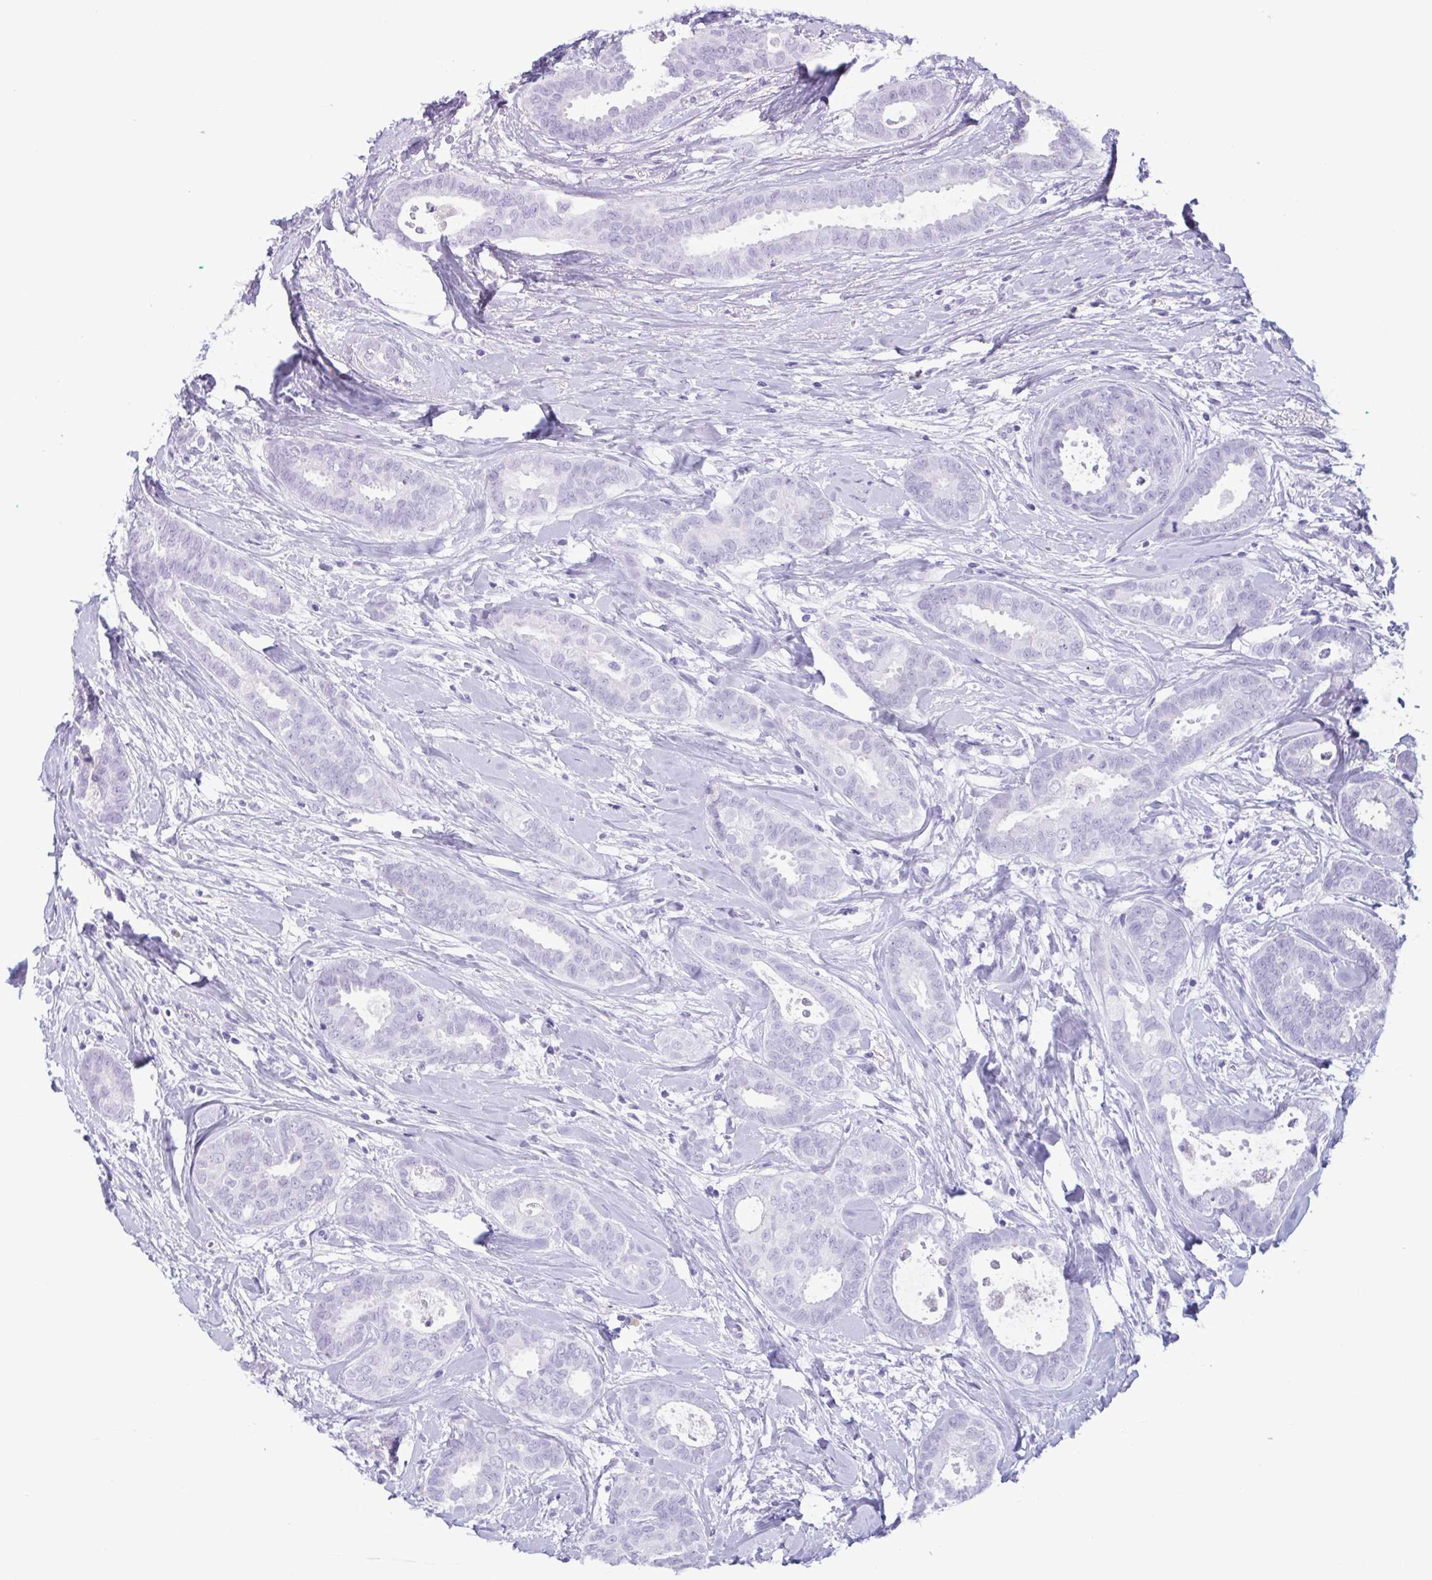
{"staining": {"intensity": "negative", "quantity": "none", "location": "none"}, "tissue": "breast cancer", "cell_type": "Tumor cells", "image_type": "cancer", "snomed": [{"axis": "morphology", "description": "Duct carcinoma"}, {"axis": "topography", "description": "Breast"}], "caption": "This is an IHC histopathology image of human breast cancer. There is no expression in tumor cells.", "gene": "LTF", "patient": {"sex": "female", "age": 45}}